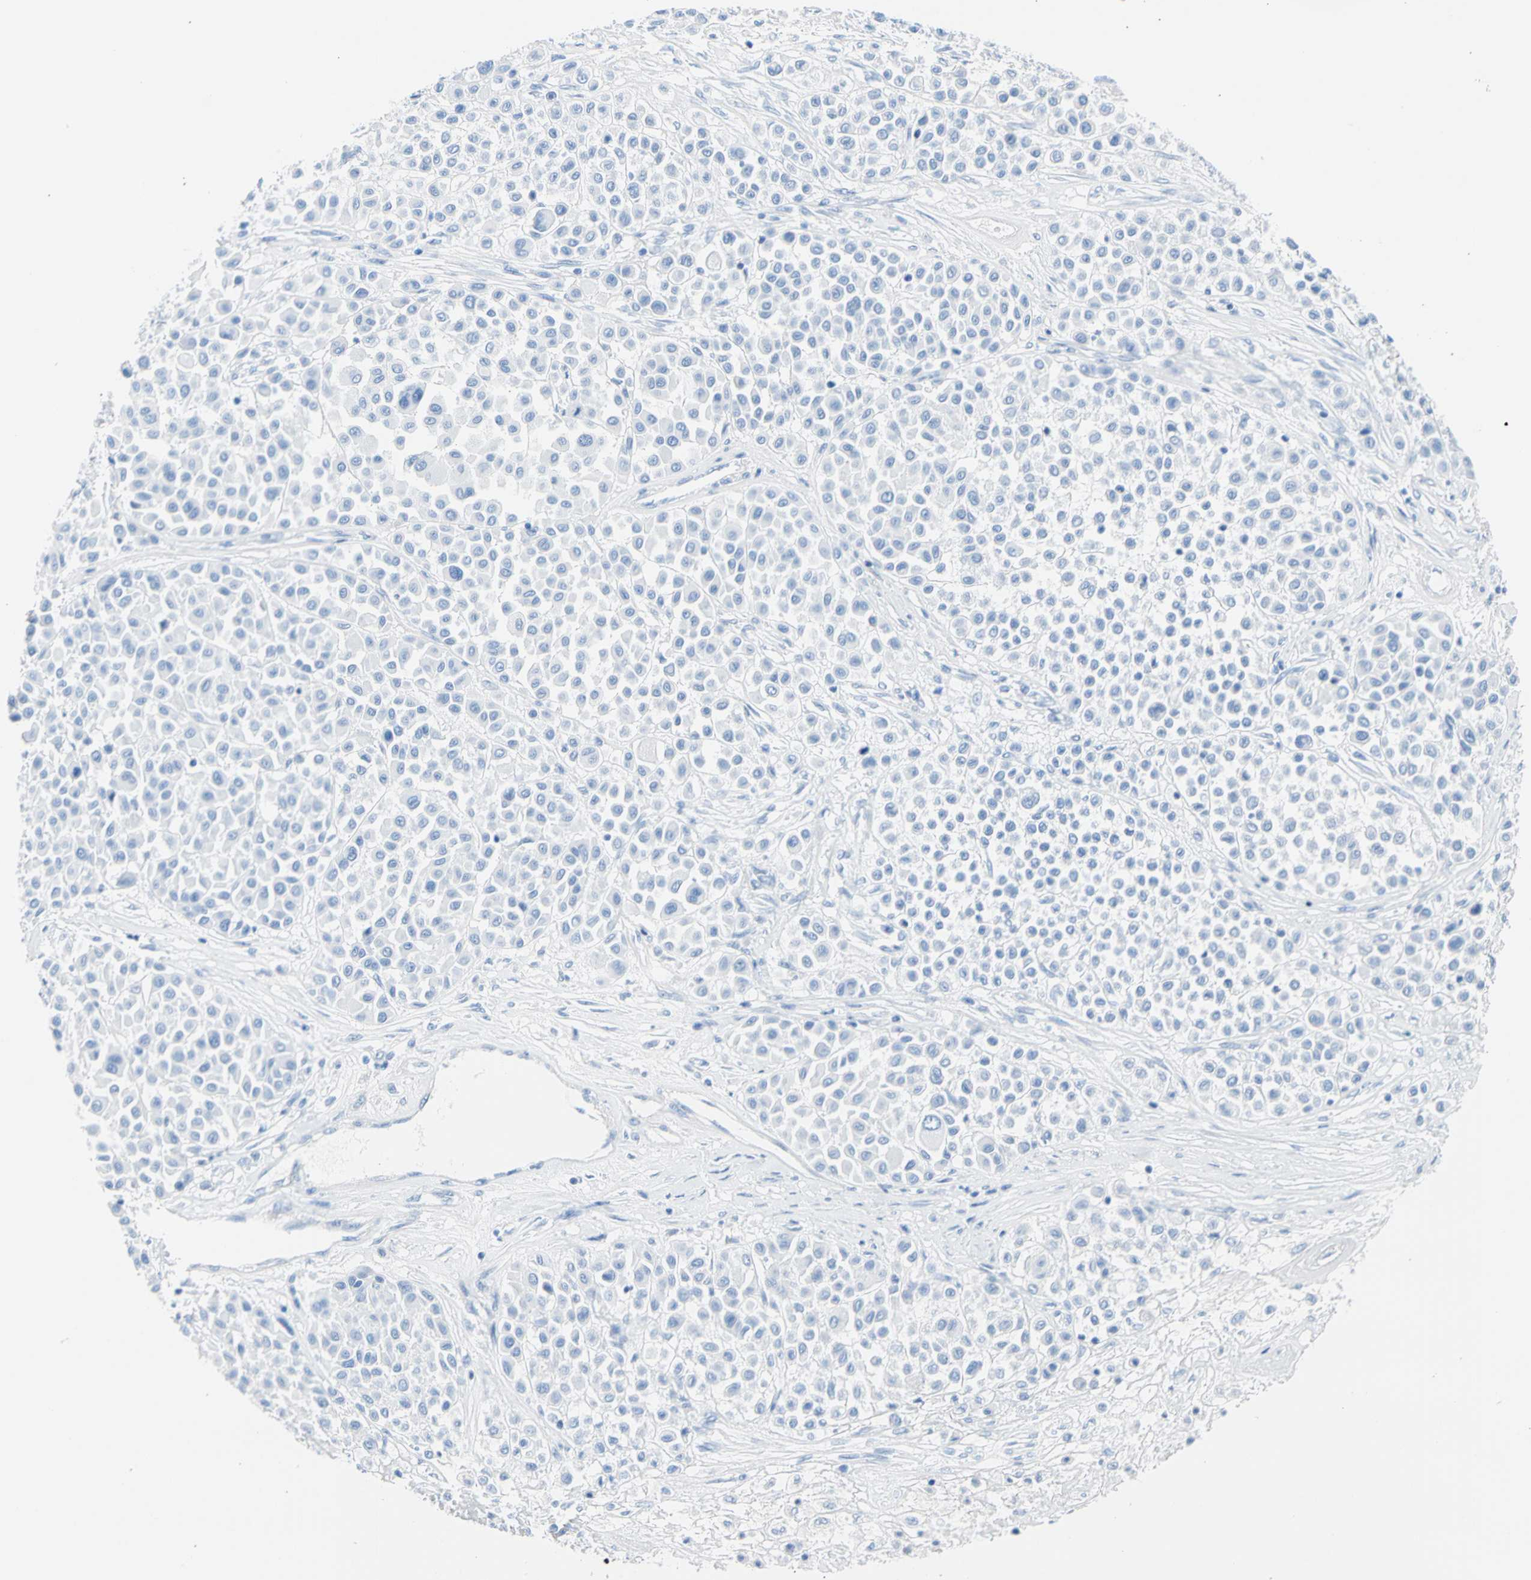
{"staining": {"intensity": "negative", "quantity": "none", "location": "none"}, "tissue": "melanoma", "cell_type": "Tumor cells", "image_type": "cancer", "snomed": [{"axis": "morphology", "description": "Malignant melanoma, Metastatic site"}, {"axis": "topography", "description": "Soft tissue"}], "caption": "Protein analysis of malignant melanoma (metastatic site) reveals no significant expression in tumor cells.", "gene": "CEL", "patient": {"sex": "male", "age": 41}}